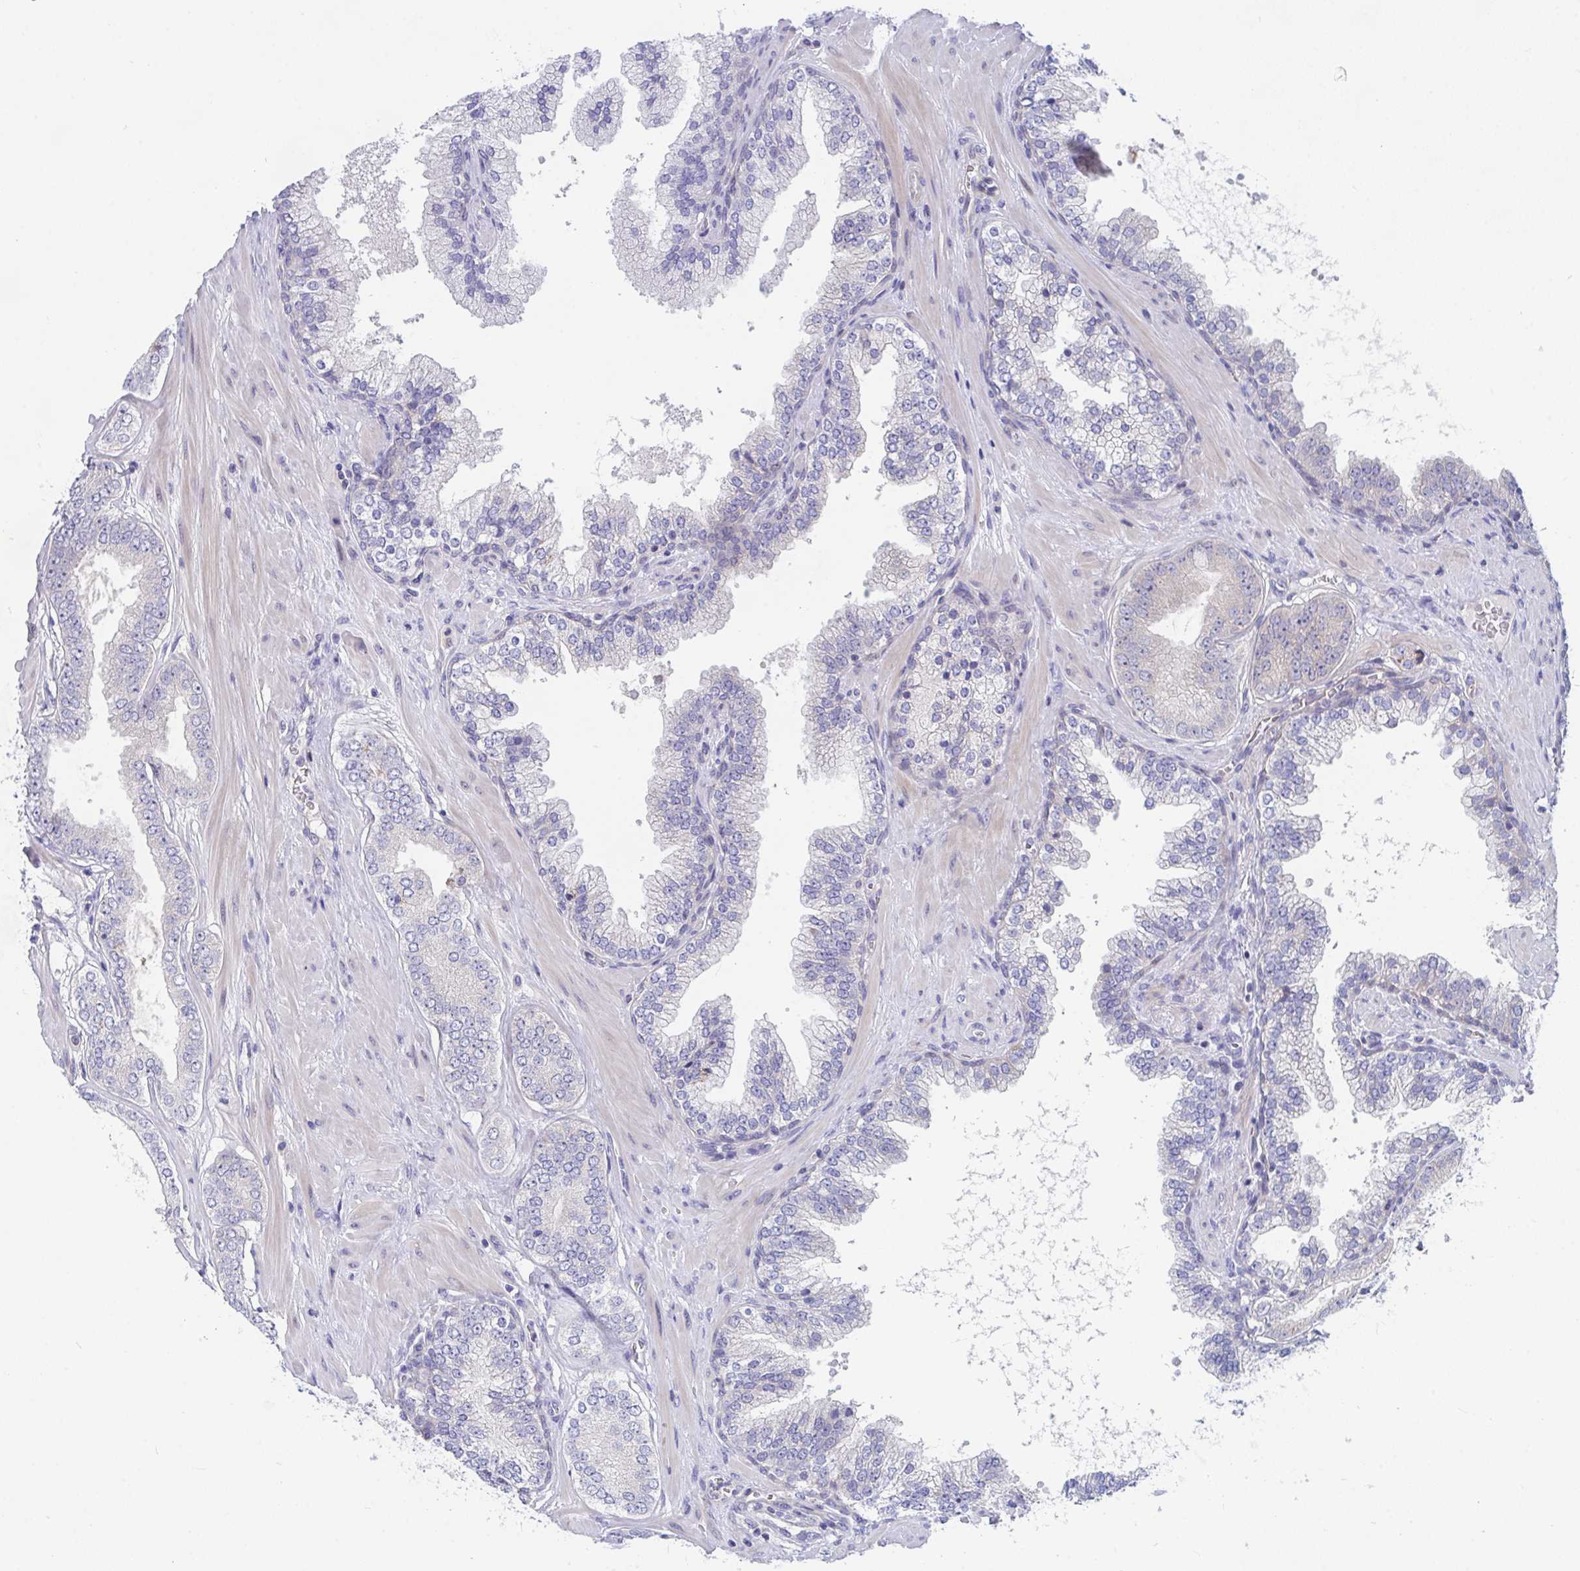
{"staining": {"intensity": "negative", "quantity": "none", "location": "none"}, "tissue": "prostate cancer", "cell_type": "Tumor cells", "image_type": "cancer", "snomed": [{"axis": "morphology", "description": "Adenocarcinoma, High grade"}, {"axis": "topography", "description": "Prostate"}], "caption": "This is an IHC photomicrograph of human high-grade adenocarcinoma (prostate). There is no expression in tumor cells.", "gene": "P2RX3", "patient": {"sex": "male", "age": 65}}